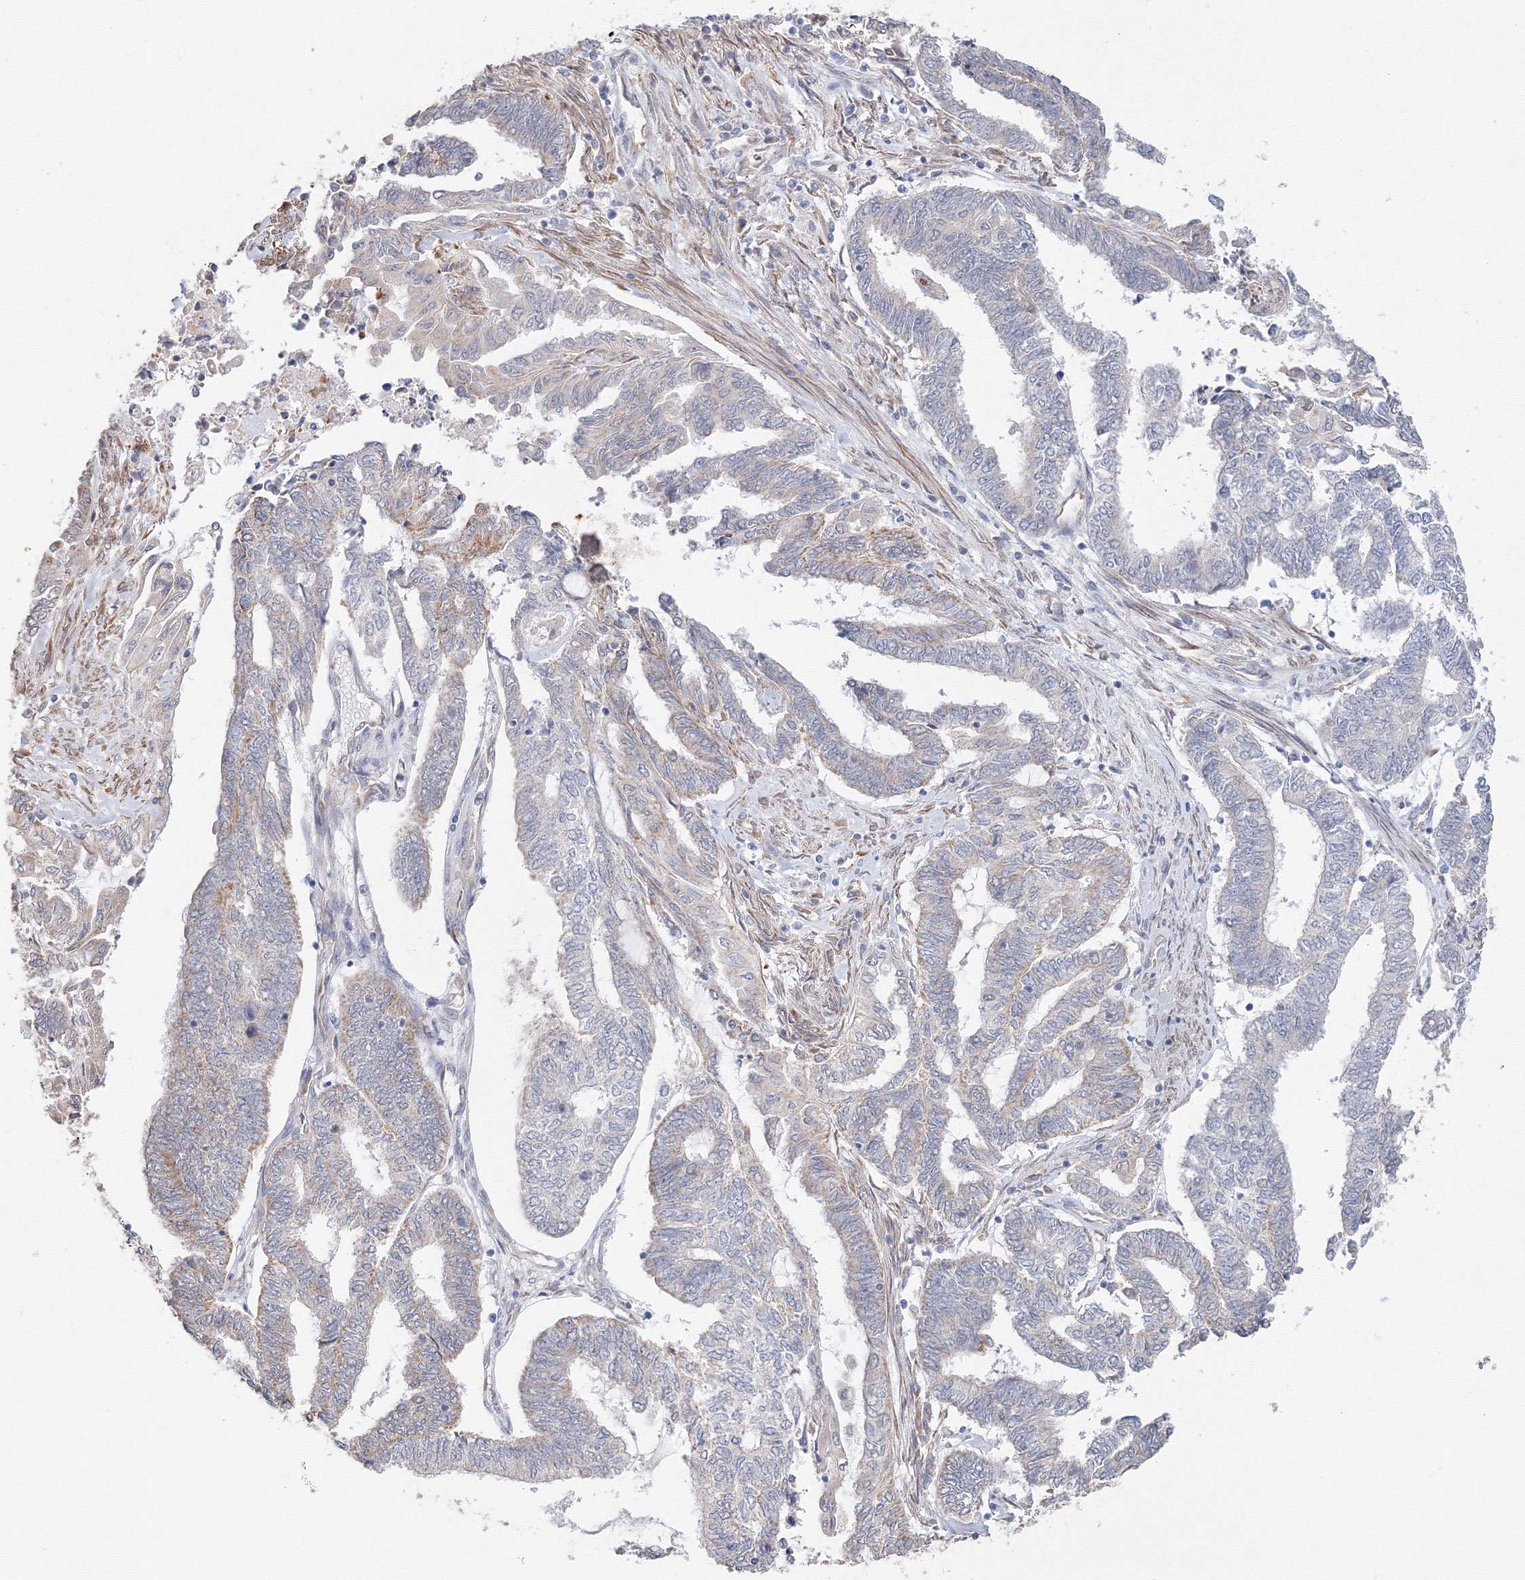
{"staining": {"intensity": "negative", "quantity": "none", "location": "none"}, "tissue": "endometrial cancer", "cell_type": "Tumor cells", "image_type": "cancer", "snomed": [{"axis": "morphology", "description": "Adenocarcinoma, NOS"}, {"axis": "topography", "description": "Uterus"}, {"axis": "topography", "description": "Endometrium"}], "caption": "An image of endometrial adenocarcinoma stained for a protein displays no brown staining in tumor cells.", "gene": "DHRS12", "patient": {"sex": "female", "age": 70}}